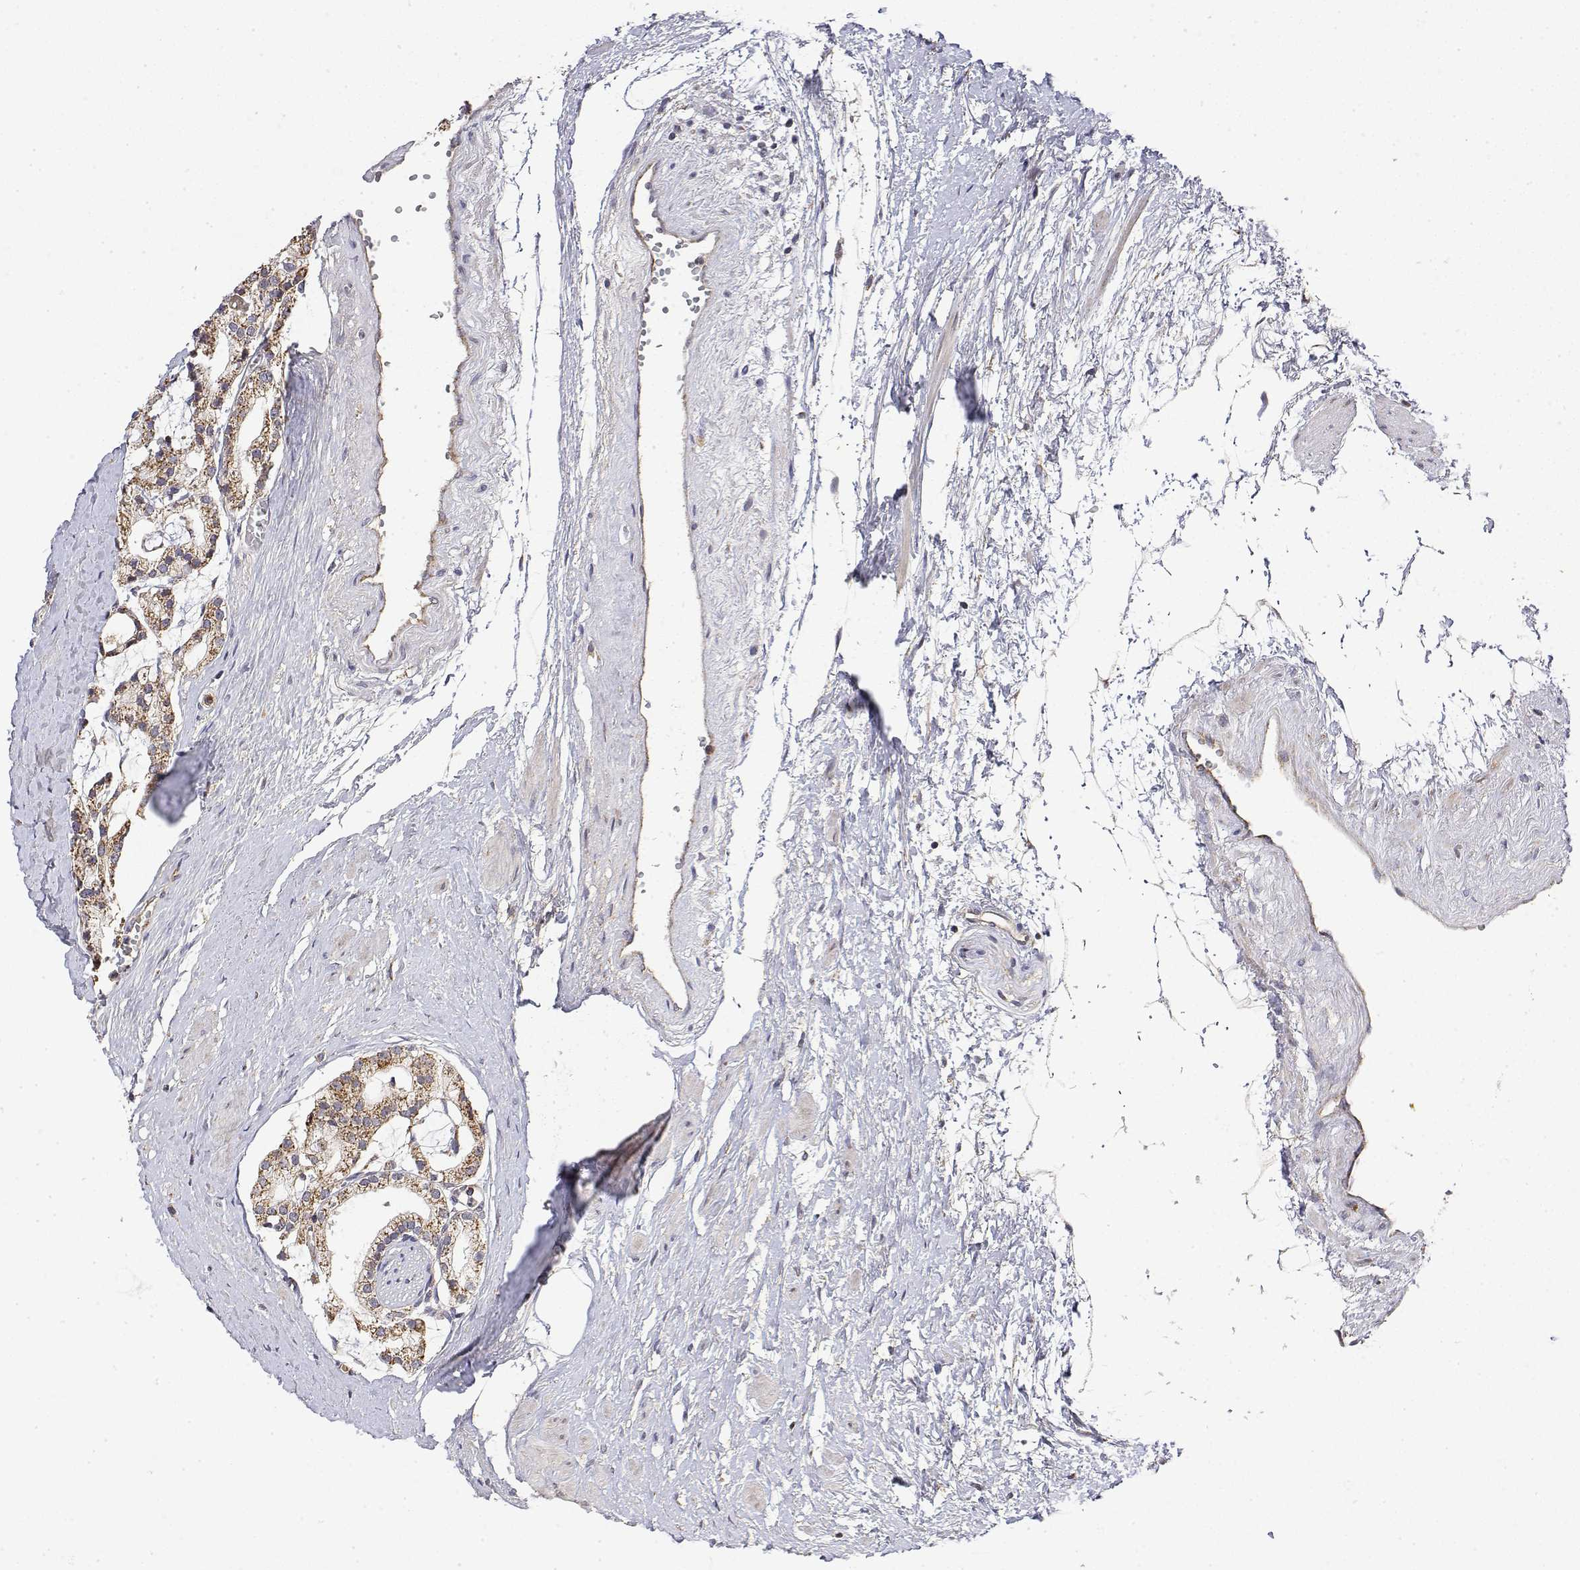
{"staining": {"intensity": "moderate", "quantity": ">75%", "location": "cytoplasmic/membranous"}, "tissue": "prostate cancer", "cell_type": "Tumor cells", "image_type": "cancer", "snomed": [{"axis": "morphology", "description": "Adenocarcinoma, High grade"}, {"axis": "topography", "description": "Prostate"}], "caption": "This is a photomicrograph of immunohistochemistry (IHC) staining of prostate cancer (high-grade adenocarcinoma), which shows moderate staining in the cytoplasmic/membranous of tumor cells.", "gene": "GADD45GIP1", "patient": {"sex": "male", "age": 71}}